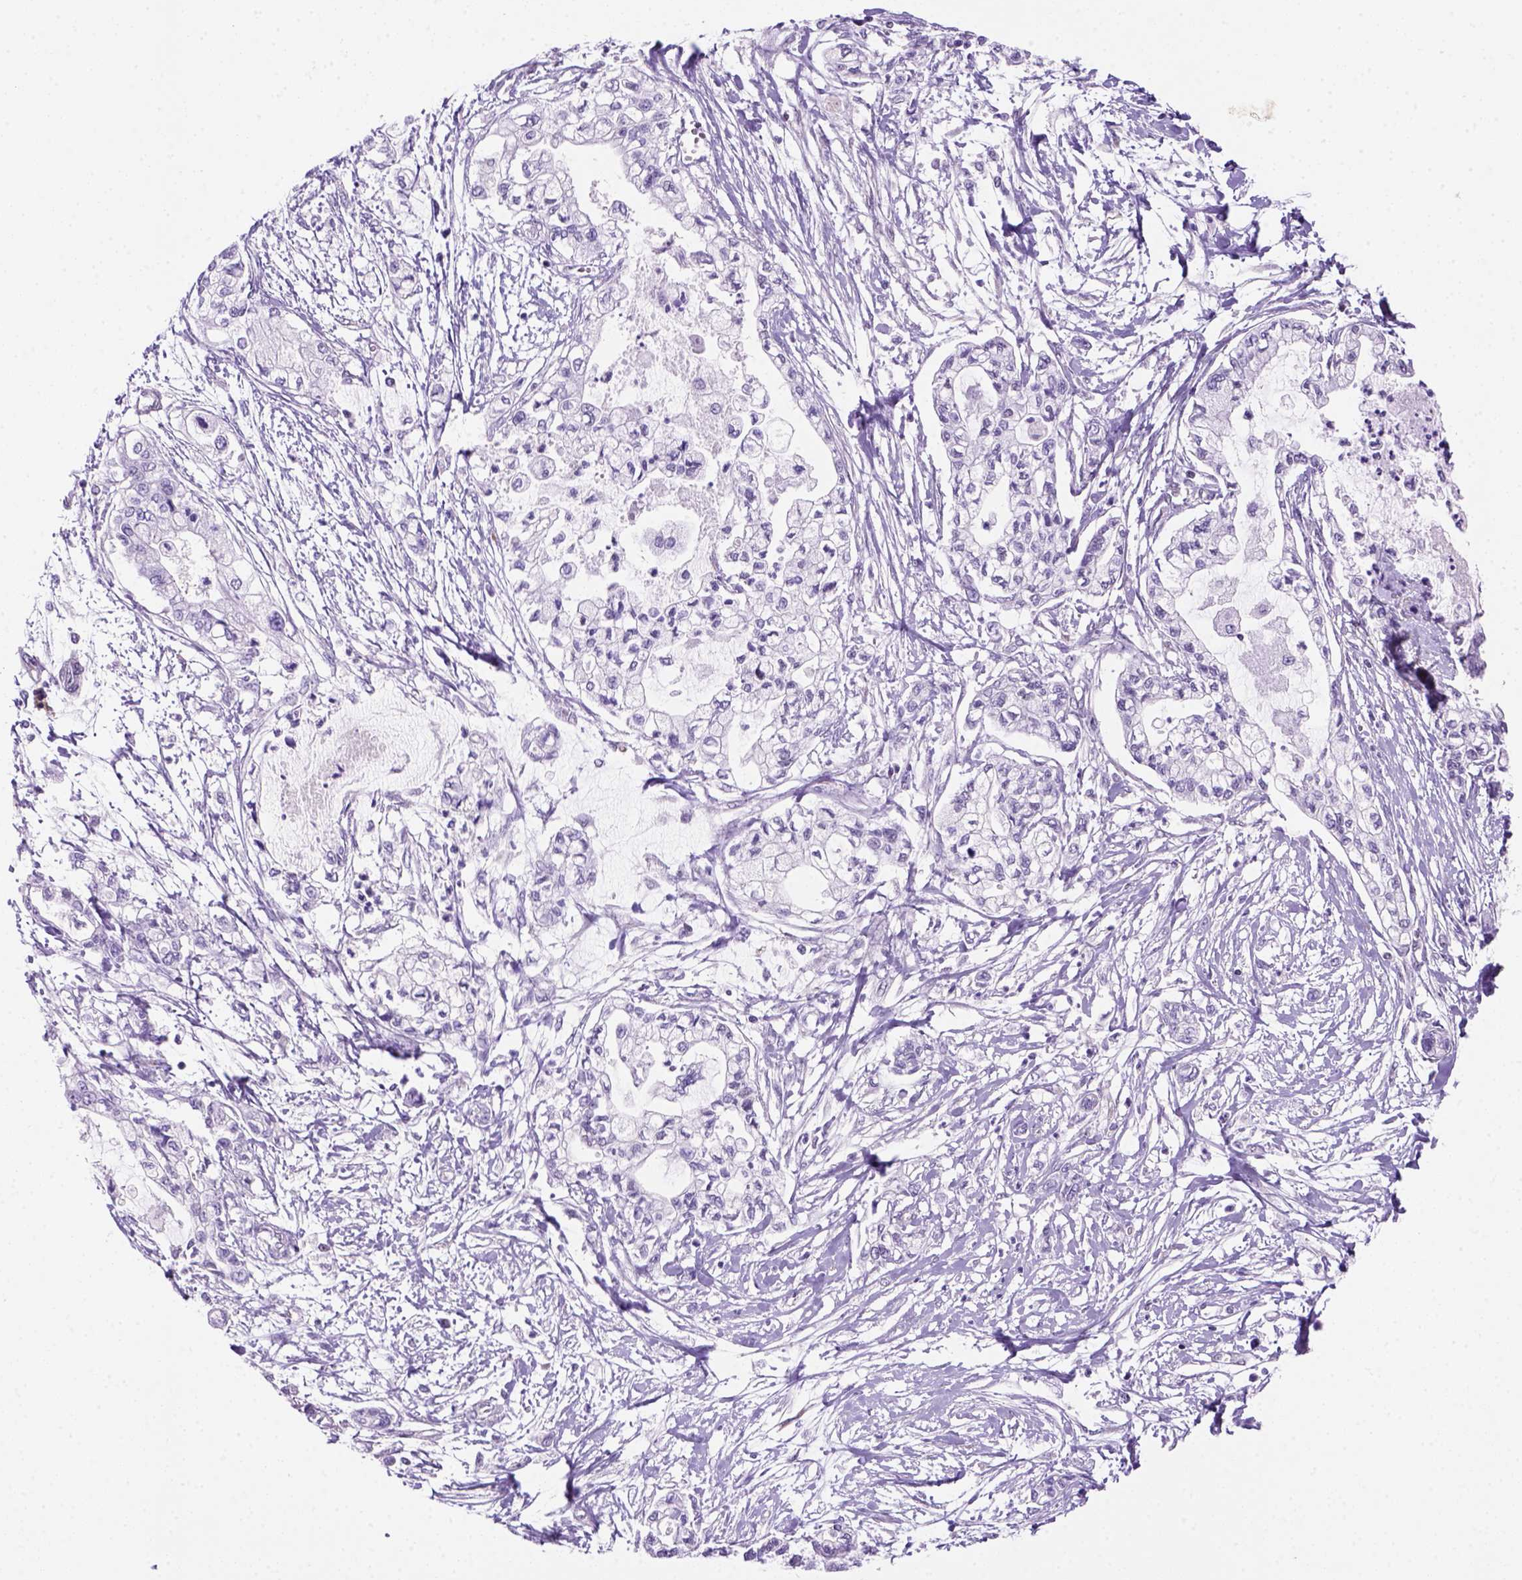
{"staining": {"intensity": "negative", "quantity": "none", "location": "none"}, "tissue": "pancreatic cancer", "cell_type": "Tumor cells", "image_type": "cancer", "snomed": [{"axis": "morphology", "description": "Adenocarcinoma, NOS"}, {"axis": "topography", "description": "Pancreas"}], "caption": "IHC photomicrograph of pancreatic cancer stained for a protein (brown), which displays no staining in tumor cells. (DAB (3,3'-diaminobenzidine) immunohistochemistry, high magnification).", "gene": "MGMT", "patient": {"sex": "male", "age": 54}}